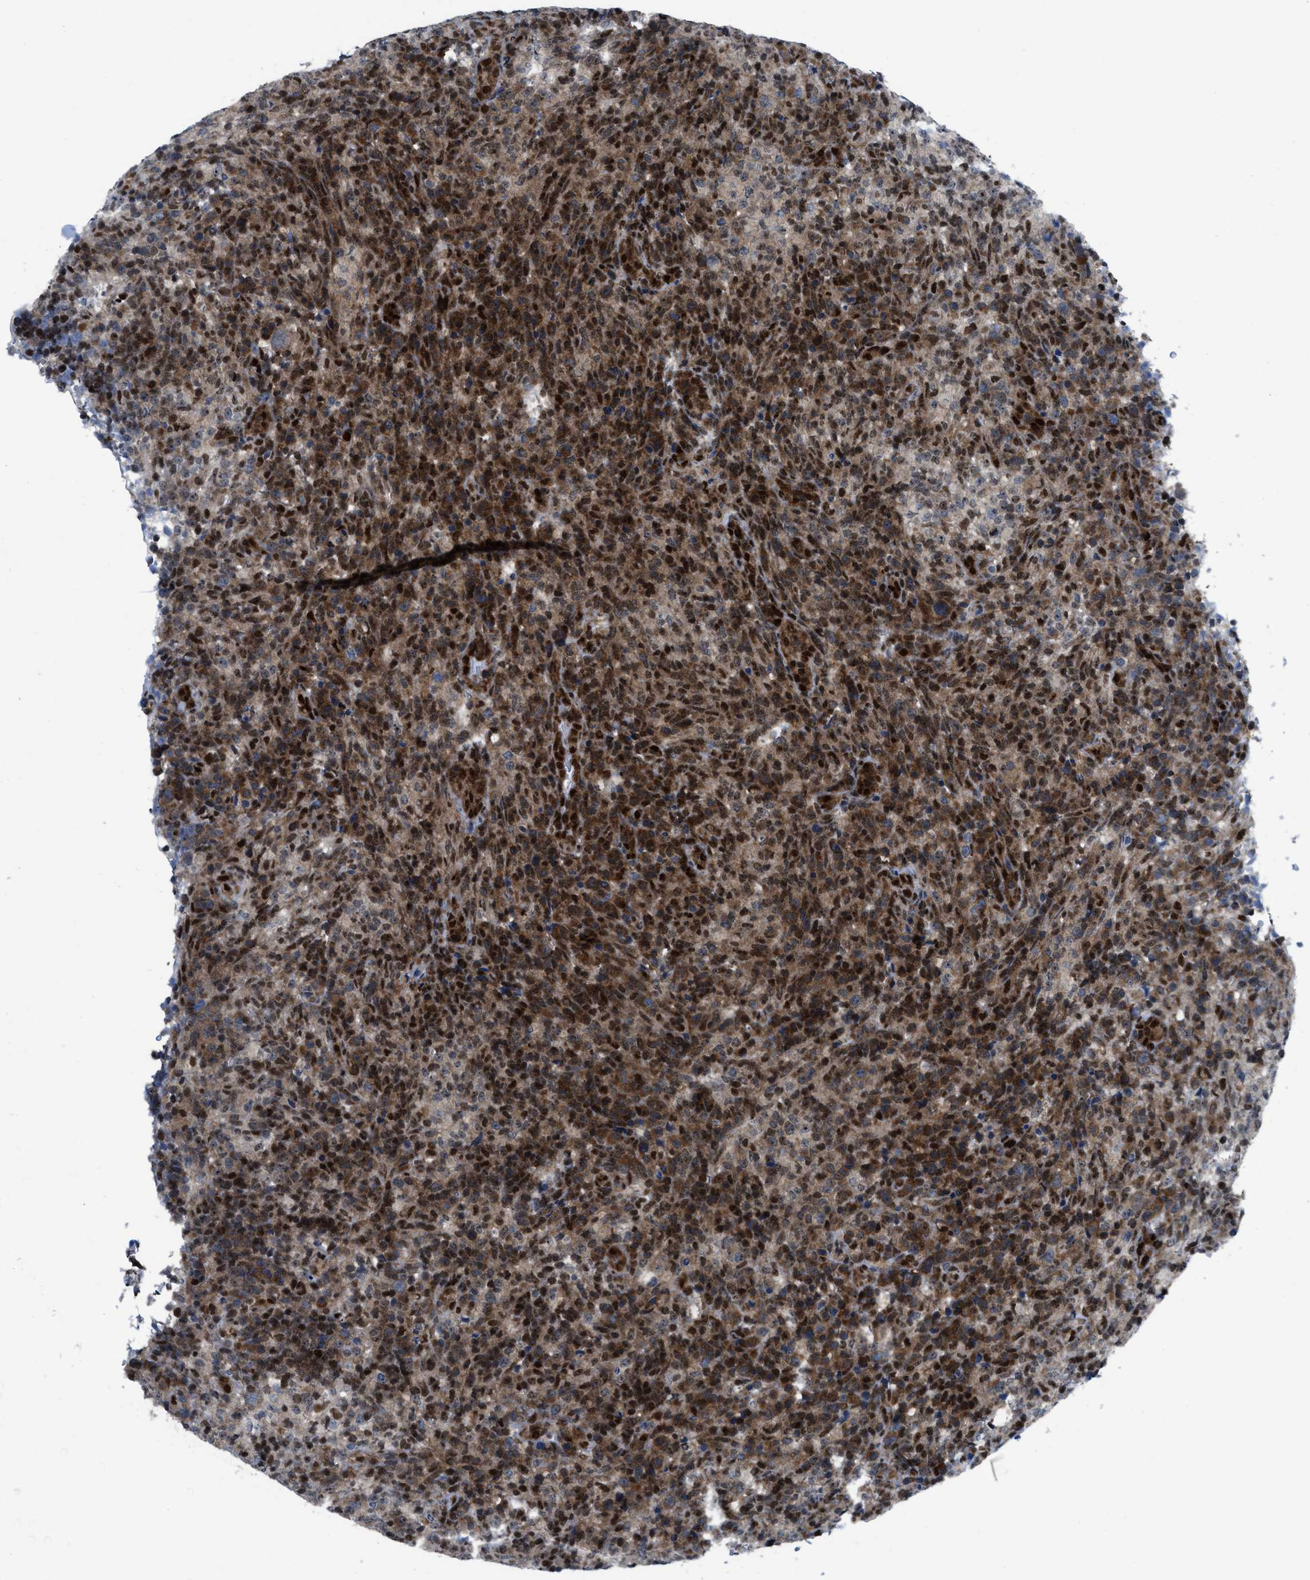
{"staining": {"intensity": "strong", "quantity": ">75%", "location": "cytoplasmic/membranous,nuclear"}, "tissue": "lymphoma", "cell_type": "Tumor cells", "image_type": "cancer", "snomed": [{"axis": "morphology", "description": "Malignant lymphoma, non-Hodgkin's type, High grade"}, {"axis": "topography", "description": "Lymph node"}], "caption": "Tumor cells demonstrate strong cytoplasmic/membranous and nuclear positivity in about >75% of cells in lymphoma. (brown staining indicates protein expression, while blue staining denotes nuclei).", "gene": "PPP2CB", "patient": {"sex": "female", "age": 76}}